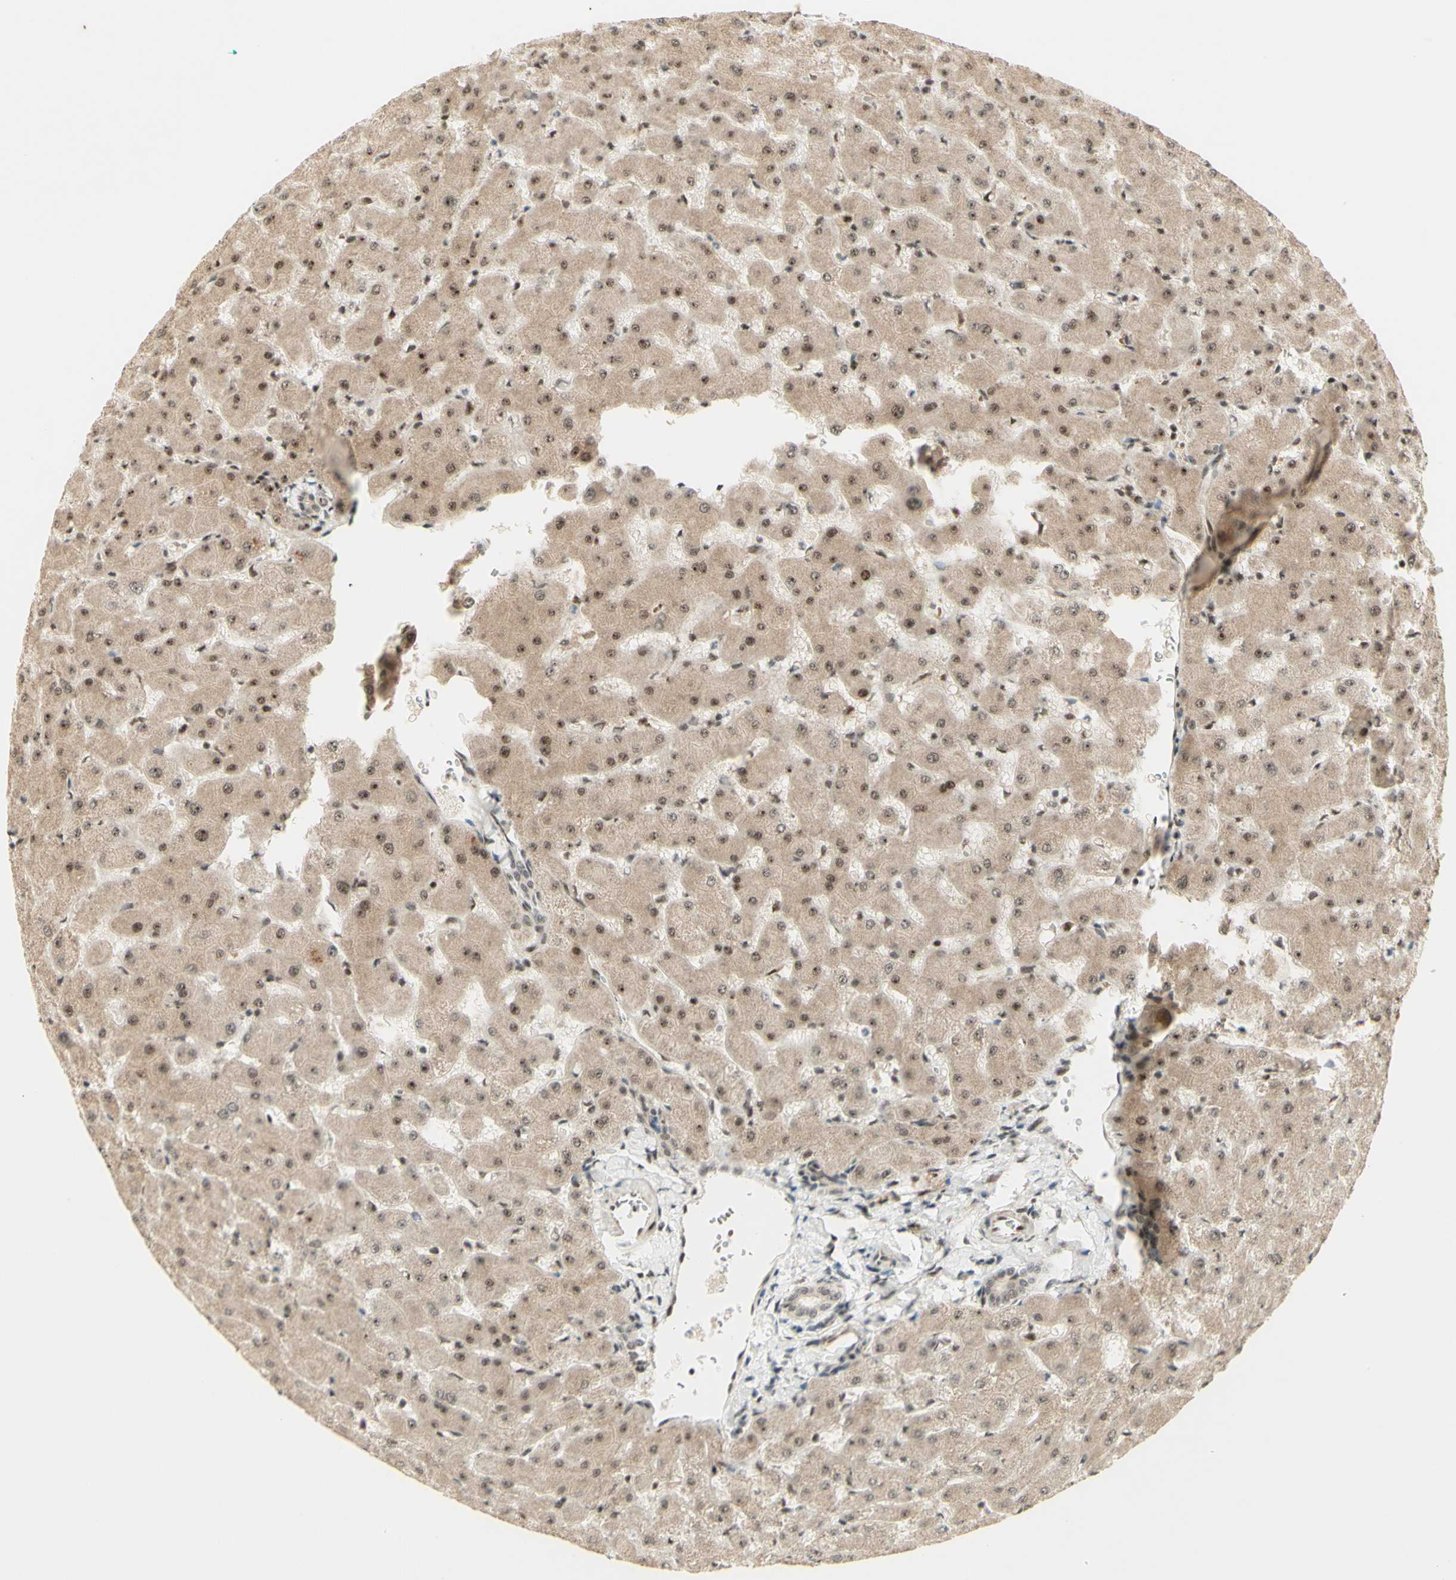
{"staining": {"intensity": "weak", "quantity": ">75%", "location": "cytoplasmic/membranous,nuclear"}, "tissue": "liver", "cell_type": "Cholangiocytes", "image_type": "normal", "snomed": [{"axis": "morphology", "description": "Normal tissue, NOS"}, {"axis": "topography", "description": "Liver"}], "caption": "DAB immunohistochemical staining of unremarkable liver exhibits weak cytoplasmic/membranous,nuclear protein expression in approximately >75% of cholangiocytes.", "gene": "DHX9", "patient": {"sex": "female", "age": 63}}